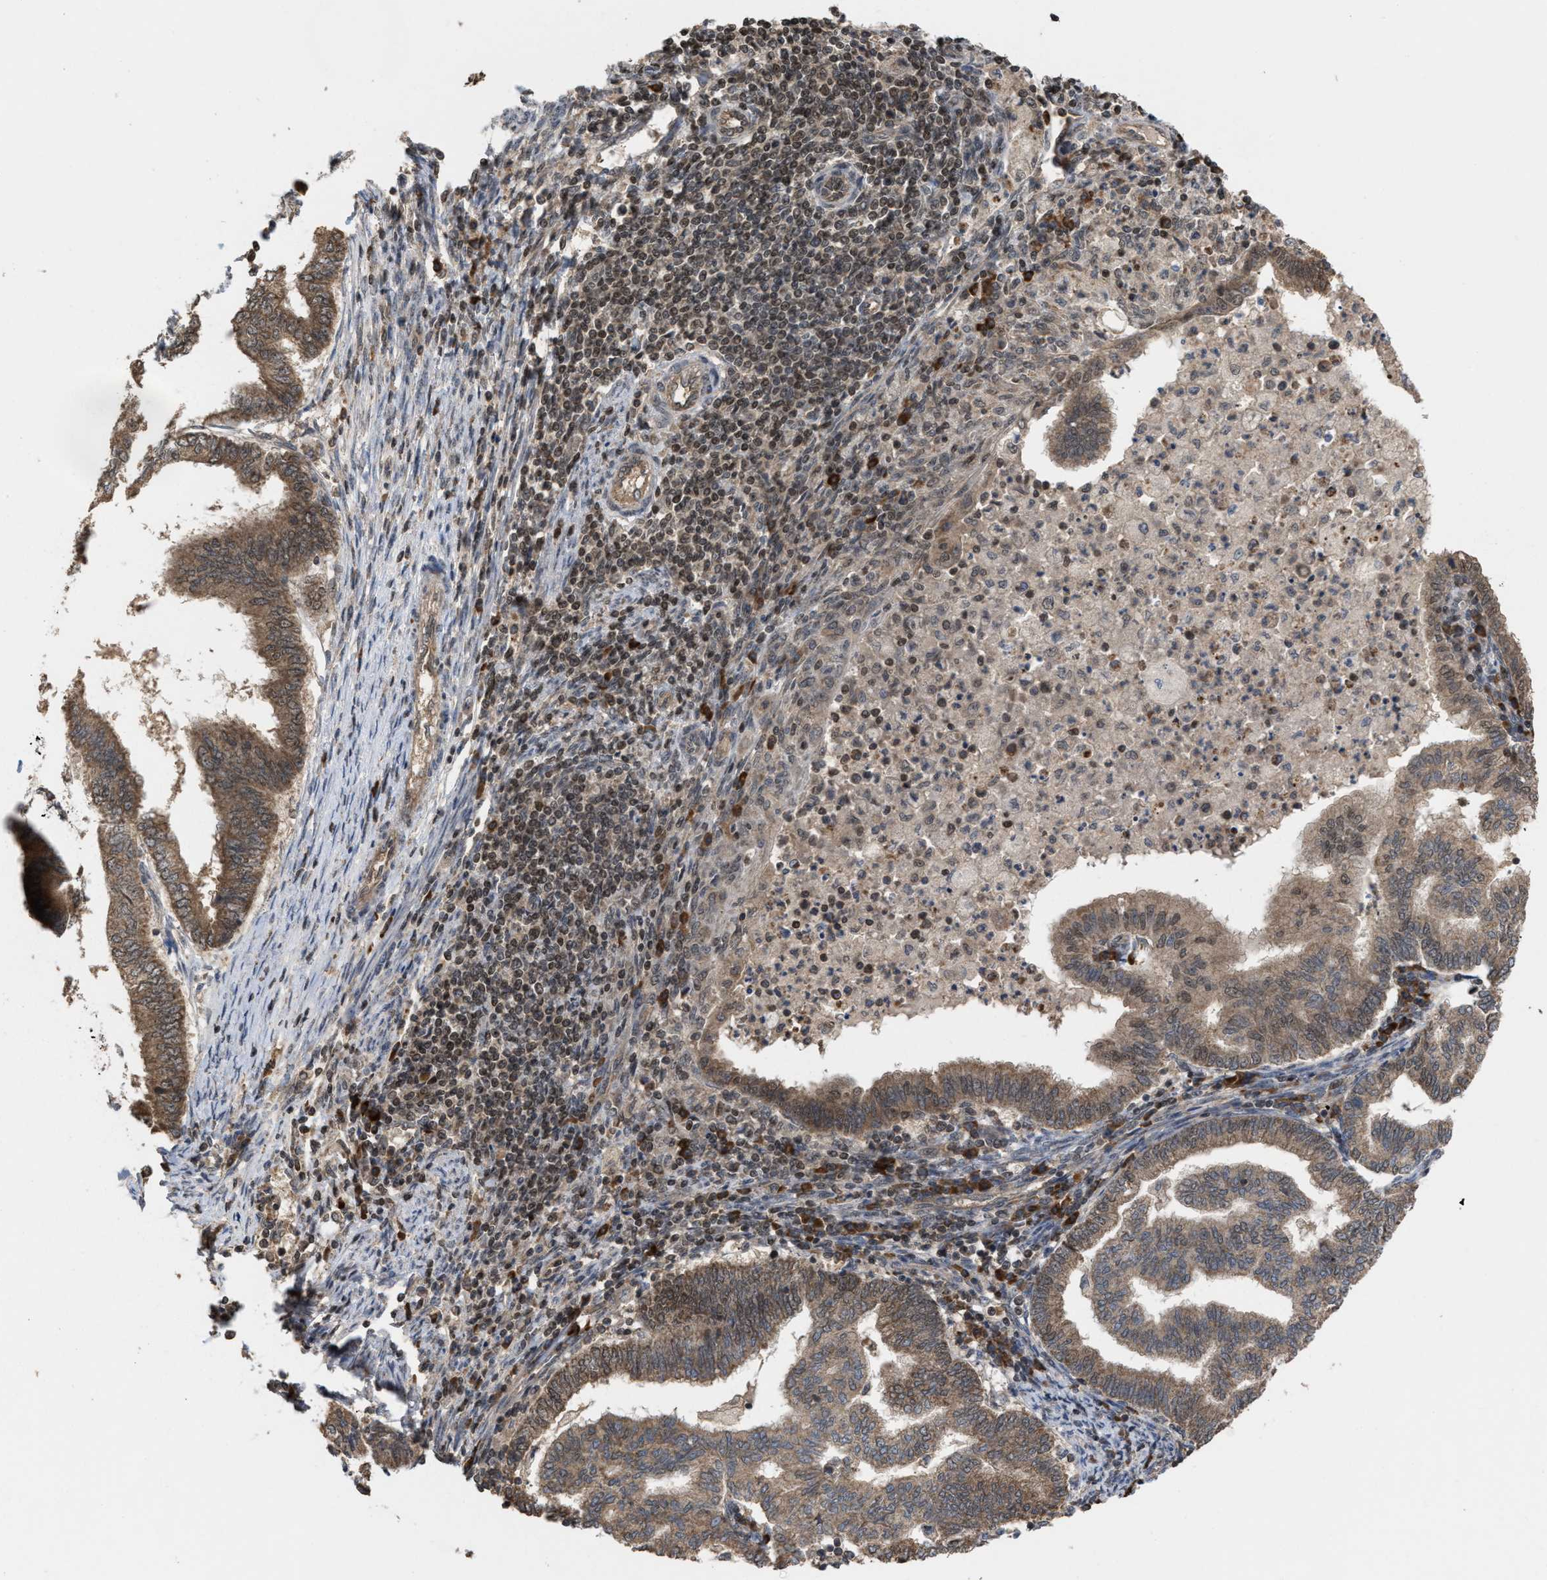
{"staining": {"intensity": "moderate", "quantity": ">75%", "location": "cytoplasmic/membranous"}, "tissue": "endometrial cancer", "cell_type": "Tumor cells", "image_type": "cancer", "snomed": [{"axis": "morphology", "description": "Polyp, NOS"}, {"axis": "morphology", "description": "Adenocarcinoma, NOS"}, {"axis": "morphology", "description": "Adenoma, NOS"}, {"axis": "topography", "description": "Endometrium"}], "caption": "Immunohistochemical staining of endometrial cancer shows medium levels of moderate cytoplasmic/membranous staining in approximately >75% of tumor cells.", "gene": "C9orf78", "patient": {"sex": "female", "age": 79}}